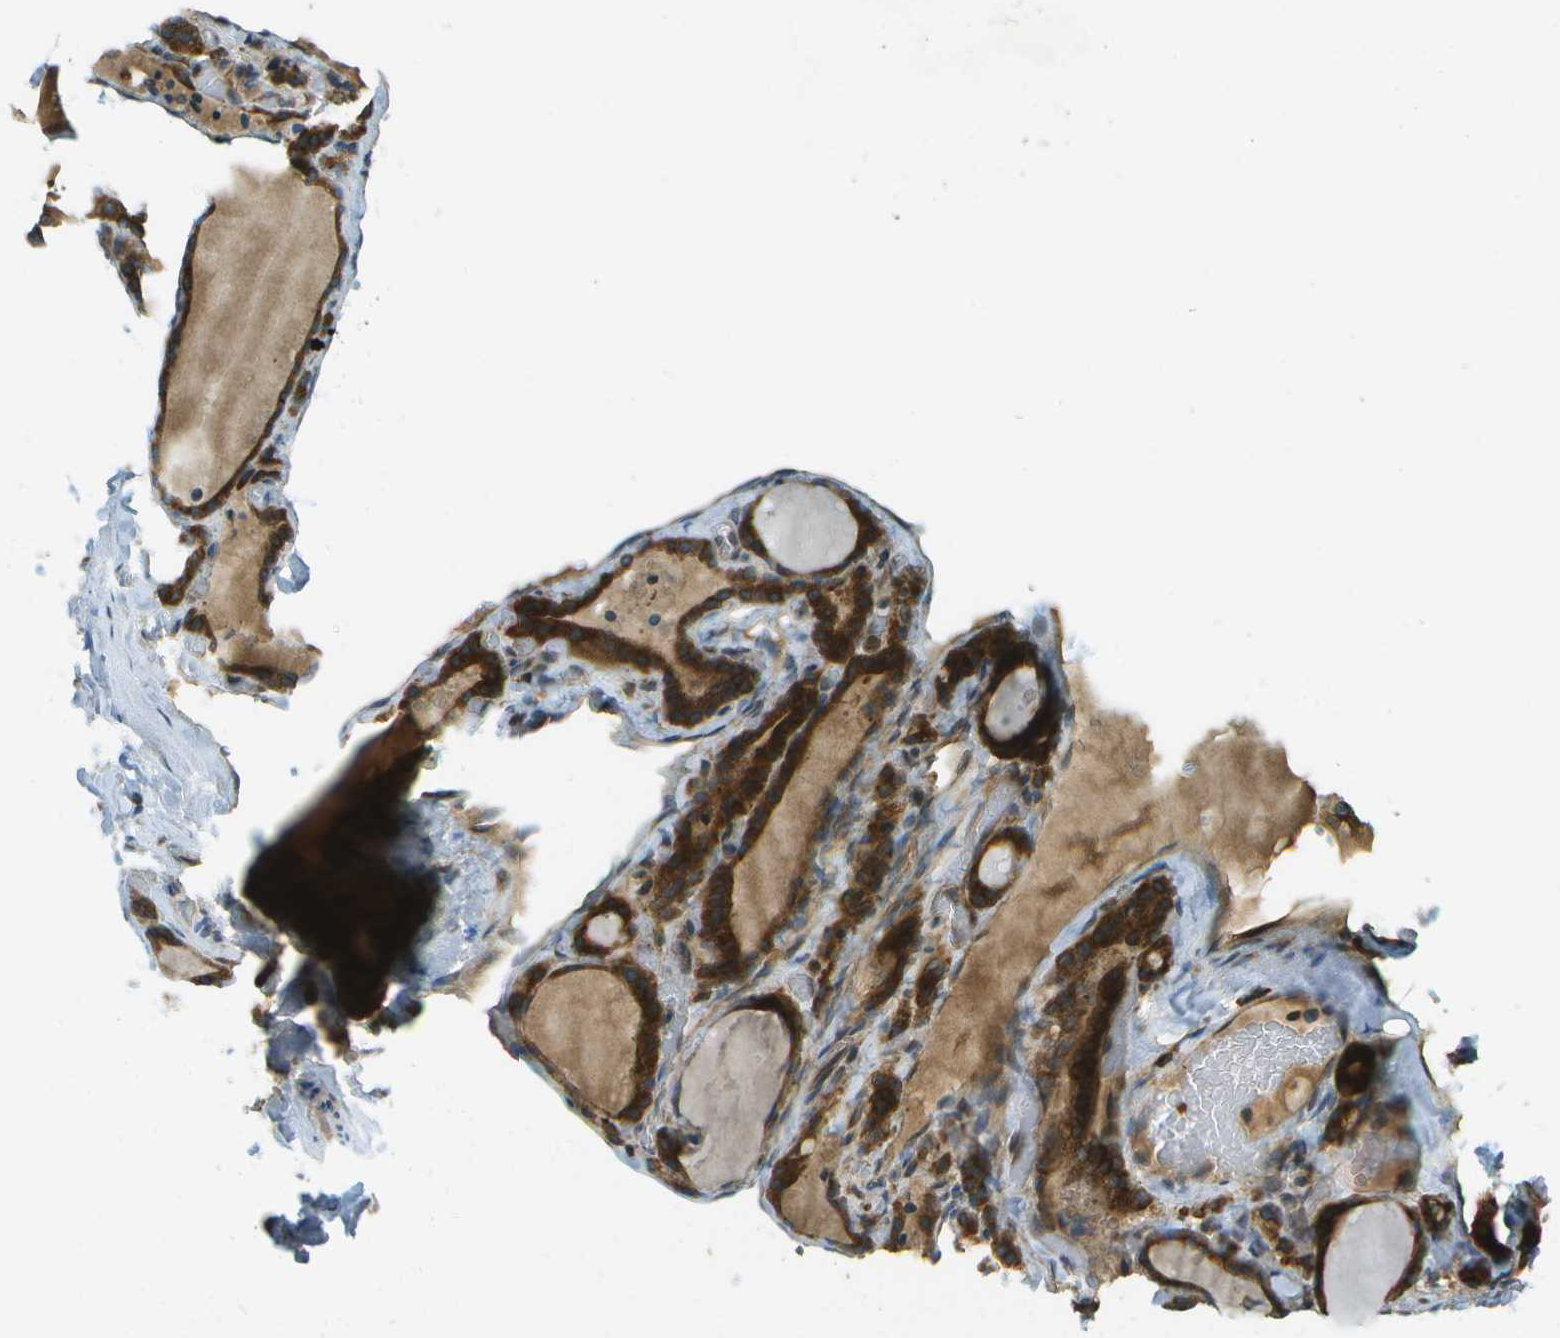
{"staining": {"intensity": "moderate", "quantity": ">75%", "location": "cytoplasmic/membranous"}, "tissue": "thyroid gland", "cell_type": "Glandular cells", "image_type": "normal", "snomed": [{"axis": "morphology", "description": "Normal tissue, NOS"}, {"axis": "topography", "description": "Thyroid gland"}], "caption": "The image displays a brown stain indicating the presence of a protein in the cytoplasmic/membranous of glandular cells in thyroid gland. The protein is shown in brown color, while the nuclei are stained blue.", "gene": "TMTC1", "patient": {"sex": "female", "age": 28}}